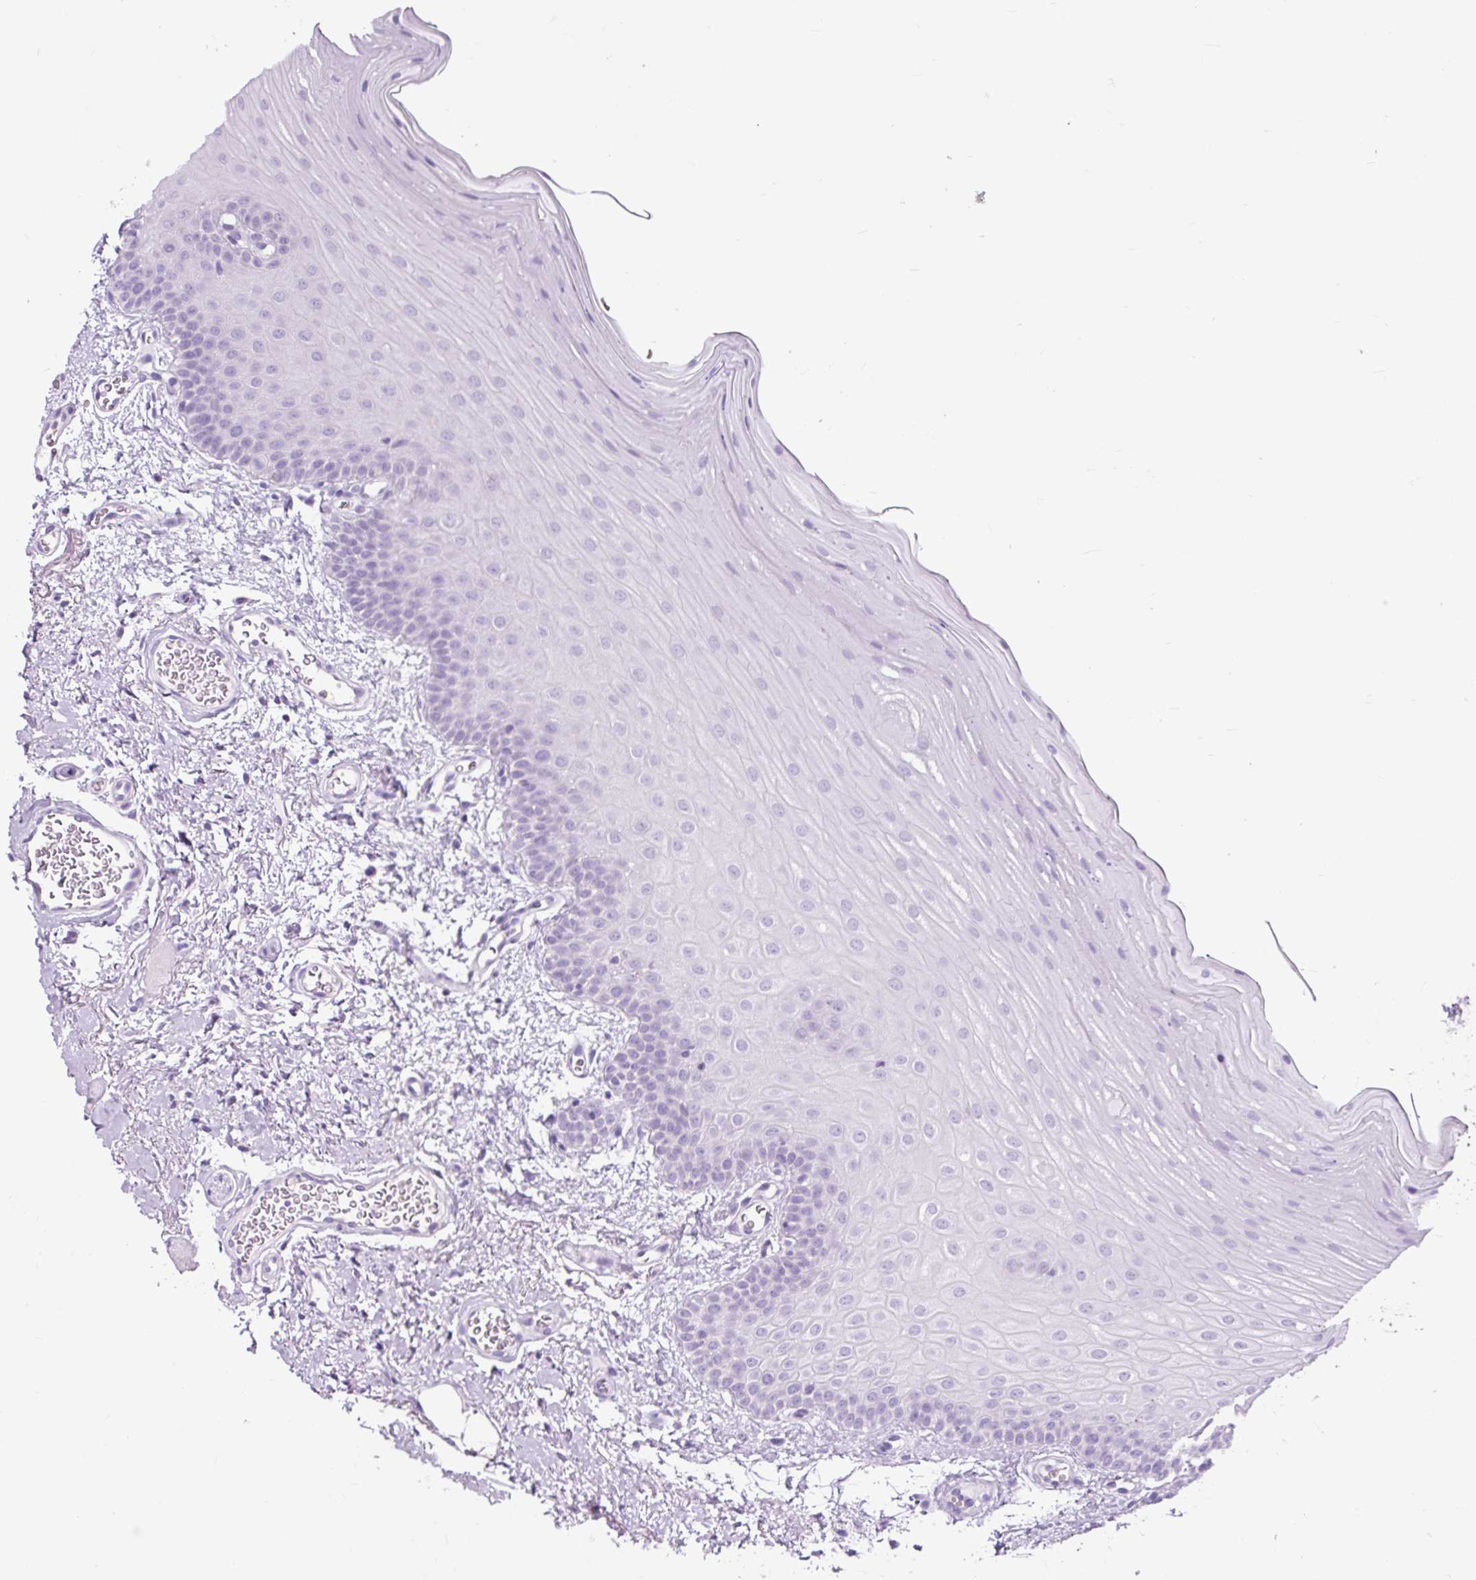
{"staining": {"intensity": "negative", "quantity": "none", "location": "none"}, "tissue": "oral mucosa", "cell_type": "Squamous epithelial cells", "image_type": "normal", "snomed": [{"axis": "morphology", "description": "Normal tissue, NOS"}, {"axis": "topography", "description": "Oral tissue"}], "caption": "The immunohistochemistry histopathology image has no significant expression in squamous epithelial cells of oral mucosa. (DAB (3,3'-diaminobenzidine) immunohistochemistry with hematoxylin counter stain).", "gene": "OR10A7", "patient": {"sex": "male", "age": 68}}